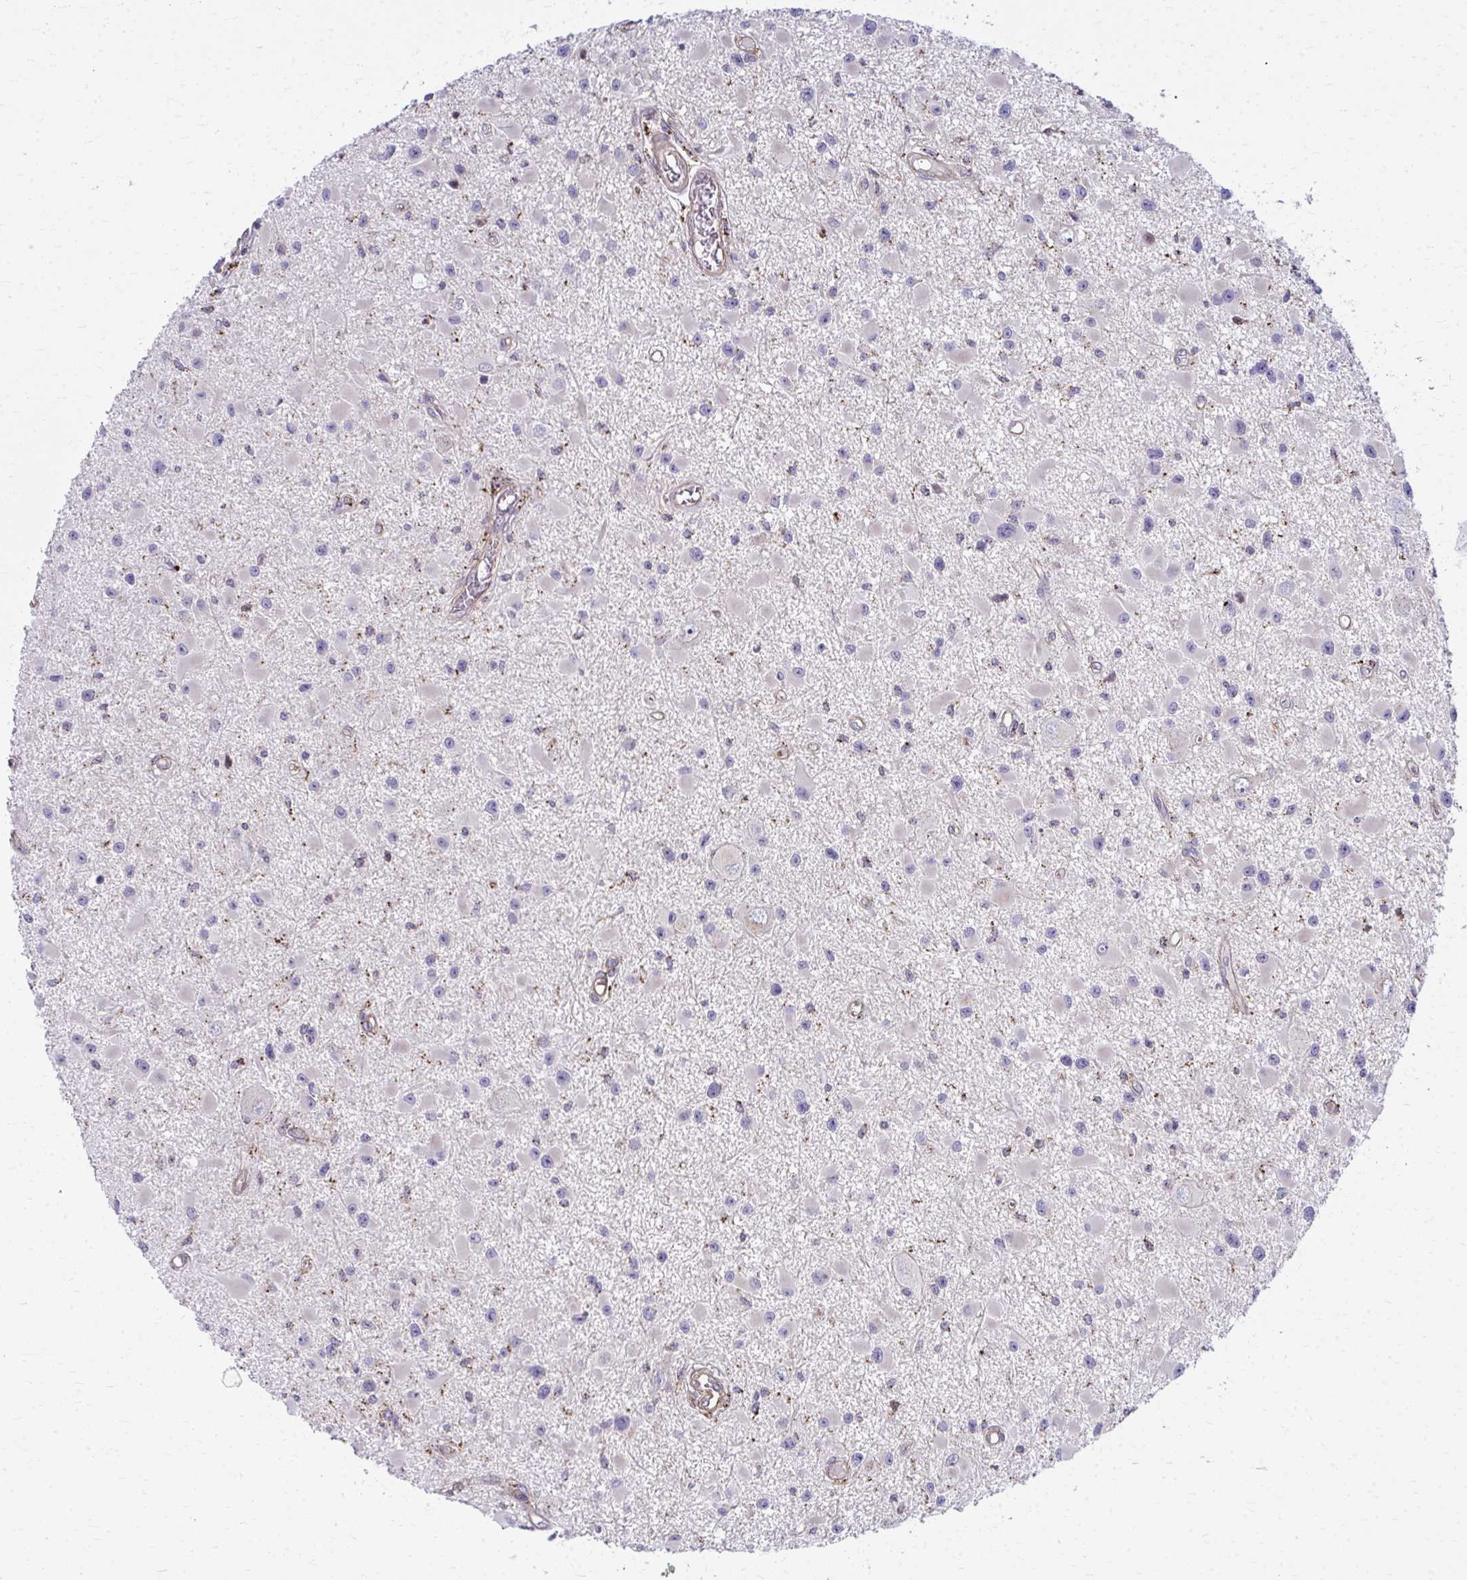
{"staining": {"intensity": "negative", "quantity": "none", "location": "none"}, "tissue": "glioma", "cell_type": "Tumor cells", "image_type": "cancer", "snomed": [{"axis": "morphology", "description": "Glioma, malignant, High grade"}, {"axis": "topography", "description": "Brain"}], "caption": "An image of glioma stained for a protein shows no brown staining in tumor cells.", "gene": "LRRC4B", "patient": {"sex": "male", "age": 54}}